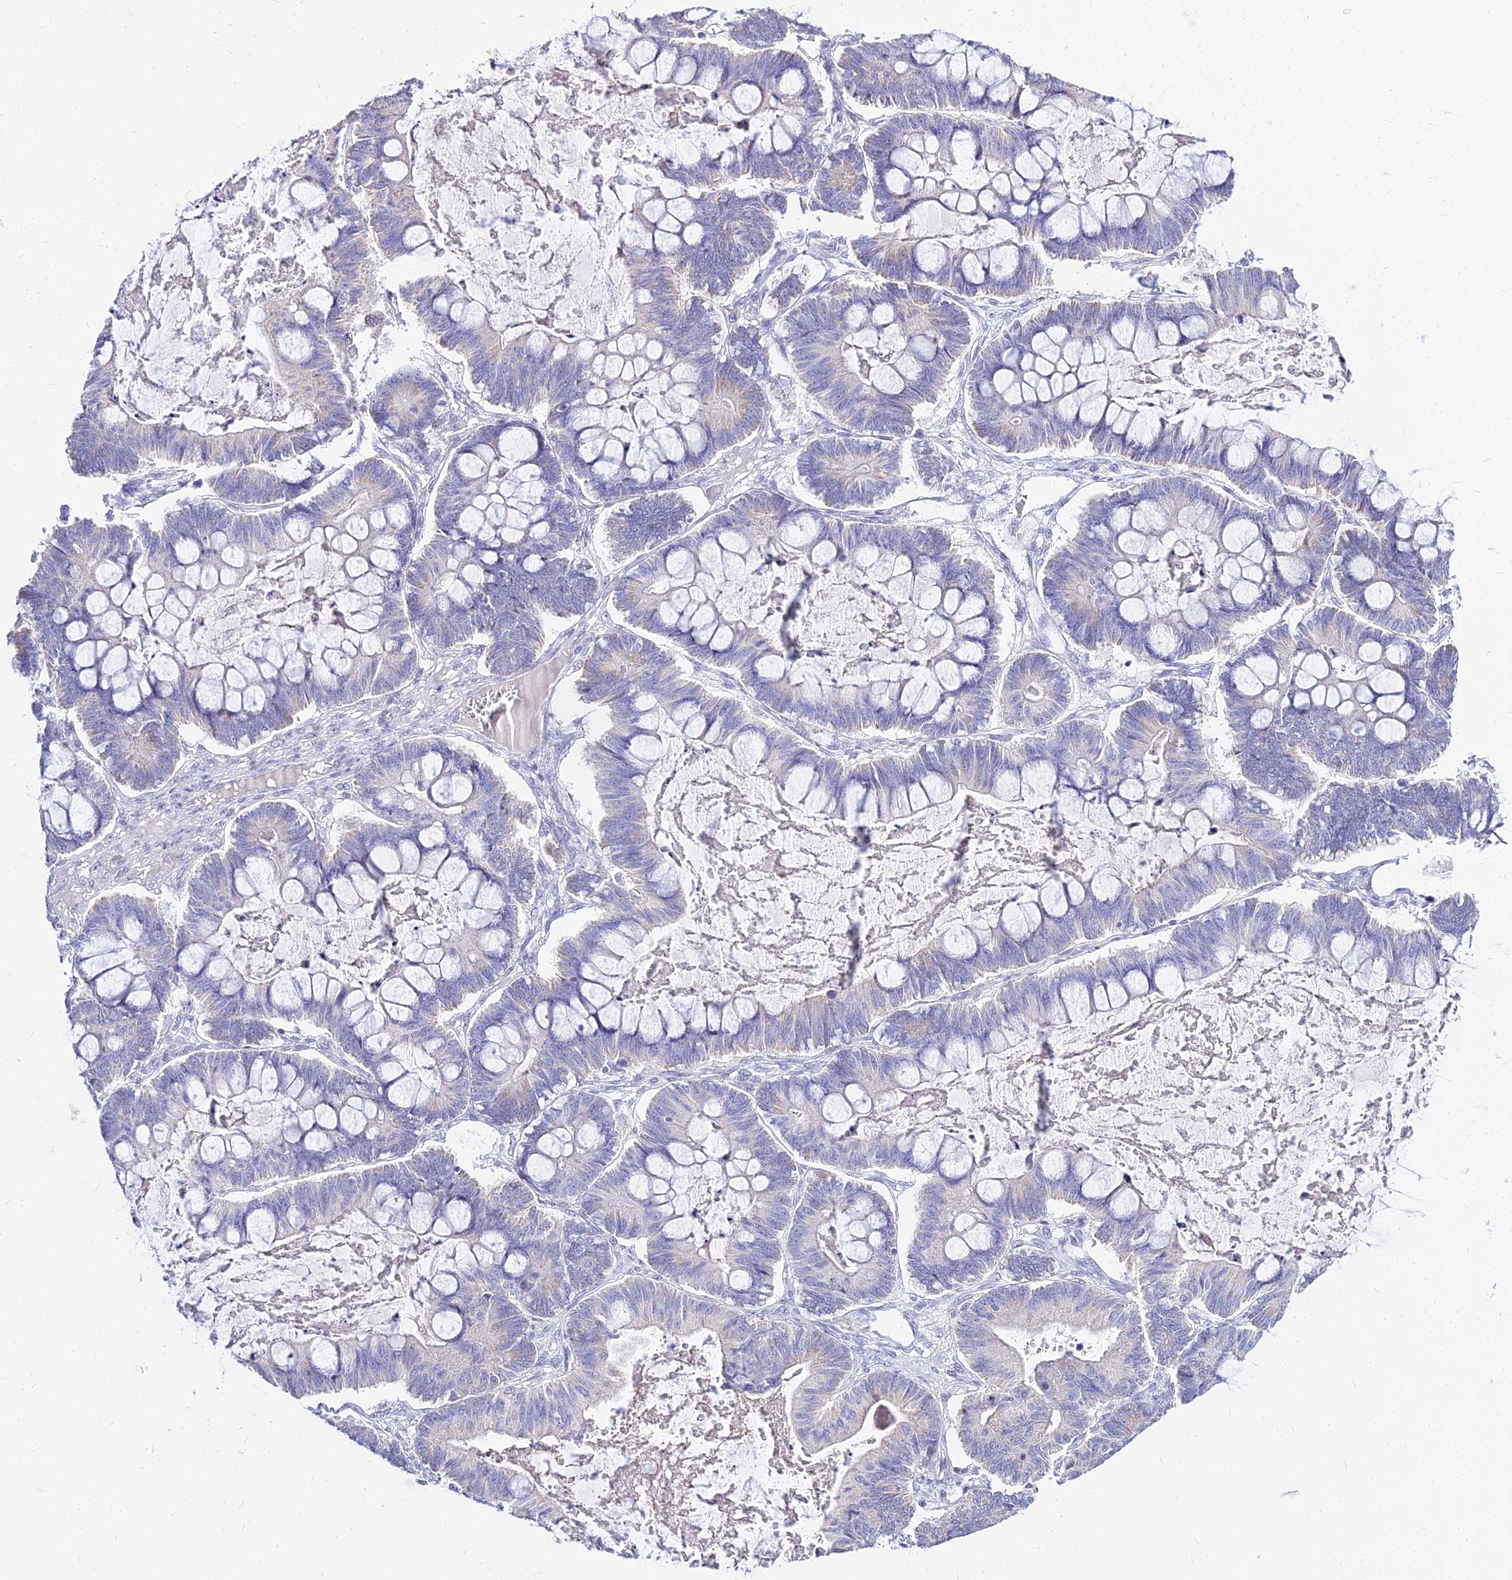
{"staining": {"intensity": "negative", "quantity": "none", "location": "none"}, "tissue": "ovarian cancer", "cell_type": "Tumor cells", "image_type": "cancer", "snomed": [{"axis": "morphology", "description": "Cystadenocarcinoma, mucinous, NOS"}, {"axis": "topography", "description": "Ovary"}], "caption": "The photomicrograph demonstrates no significant positivity in tumor cells of mucinous cystadenocarcinoma (ovarian). Nuclei are stained in blue.", "gene": "CARD18", "patient": {"sex": "female", "age": 61}}